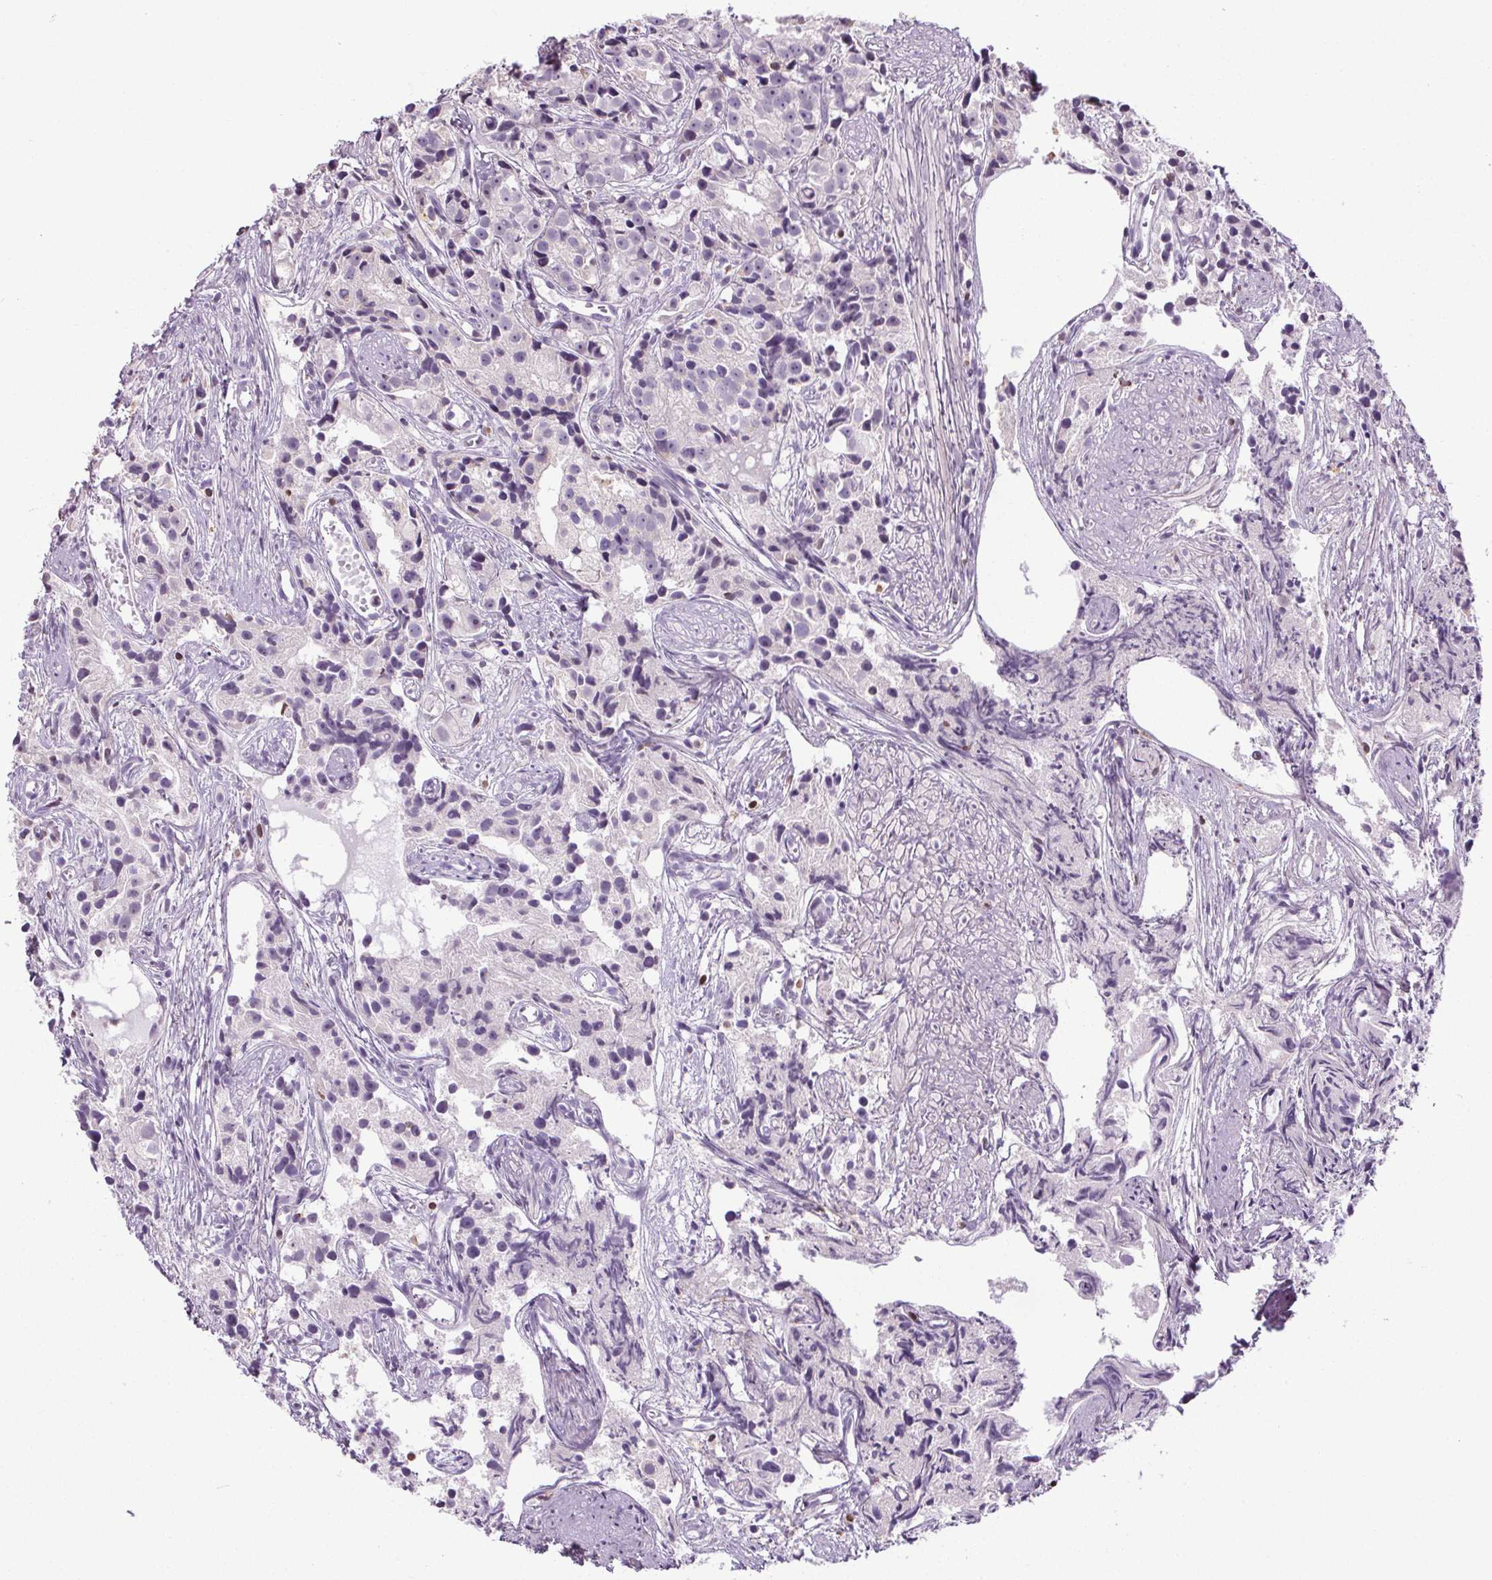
{"staining": {"intensity": "negative", "quantity": "none", "location": "none"}, "tissue": "prostate cancer", "cell_type": "Tumor cells", "image_type": "cancer", "snomed": [{"axis": "morphology", "description": "Adenocarcinoma, High grade"}, {"axis": "topography", "description": "Prostate"}], "caption": "A high-resolution micrograph shows immunohistochemistry staining of prostate cancer (adenocarcinoma (high-grade)), which exhibits no significant positivity in tumor cells.", "gene": "TMEM240", "patient": {"sex": "male", "age": 75}}